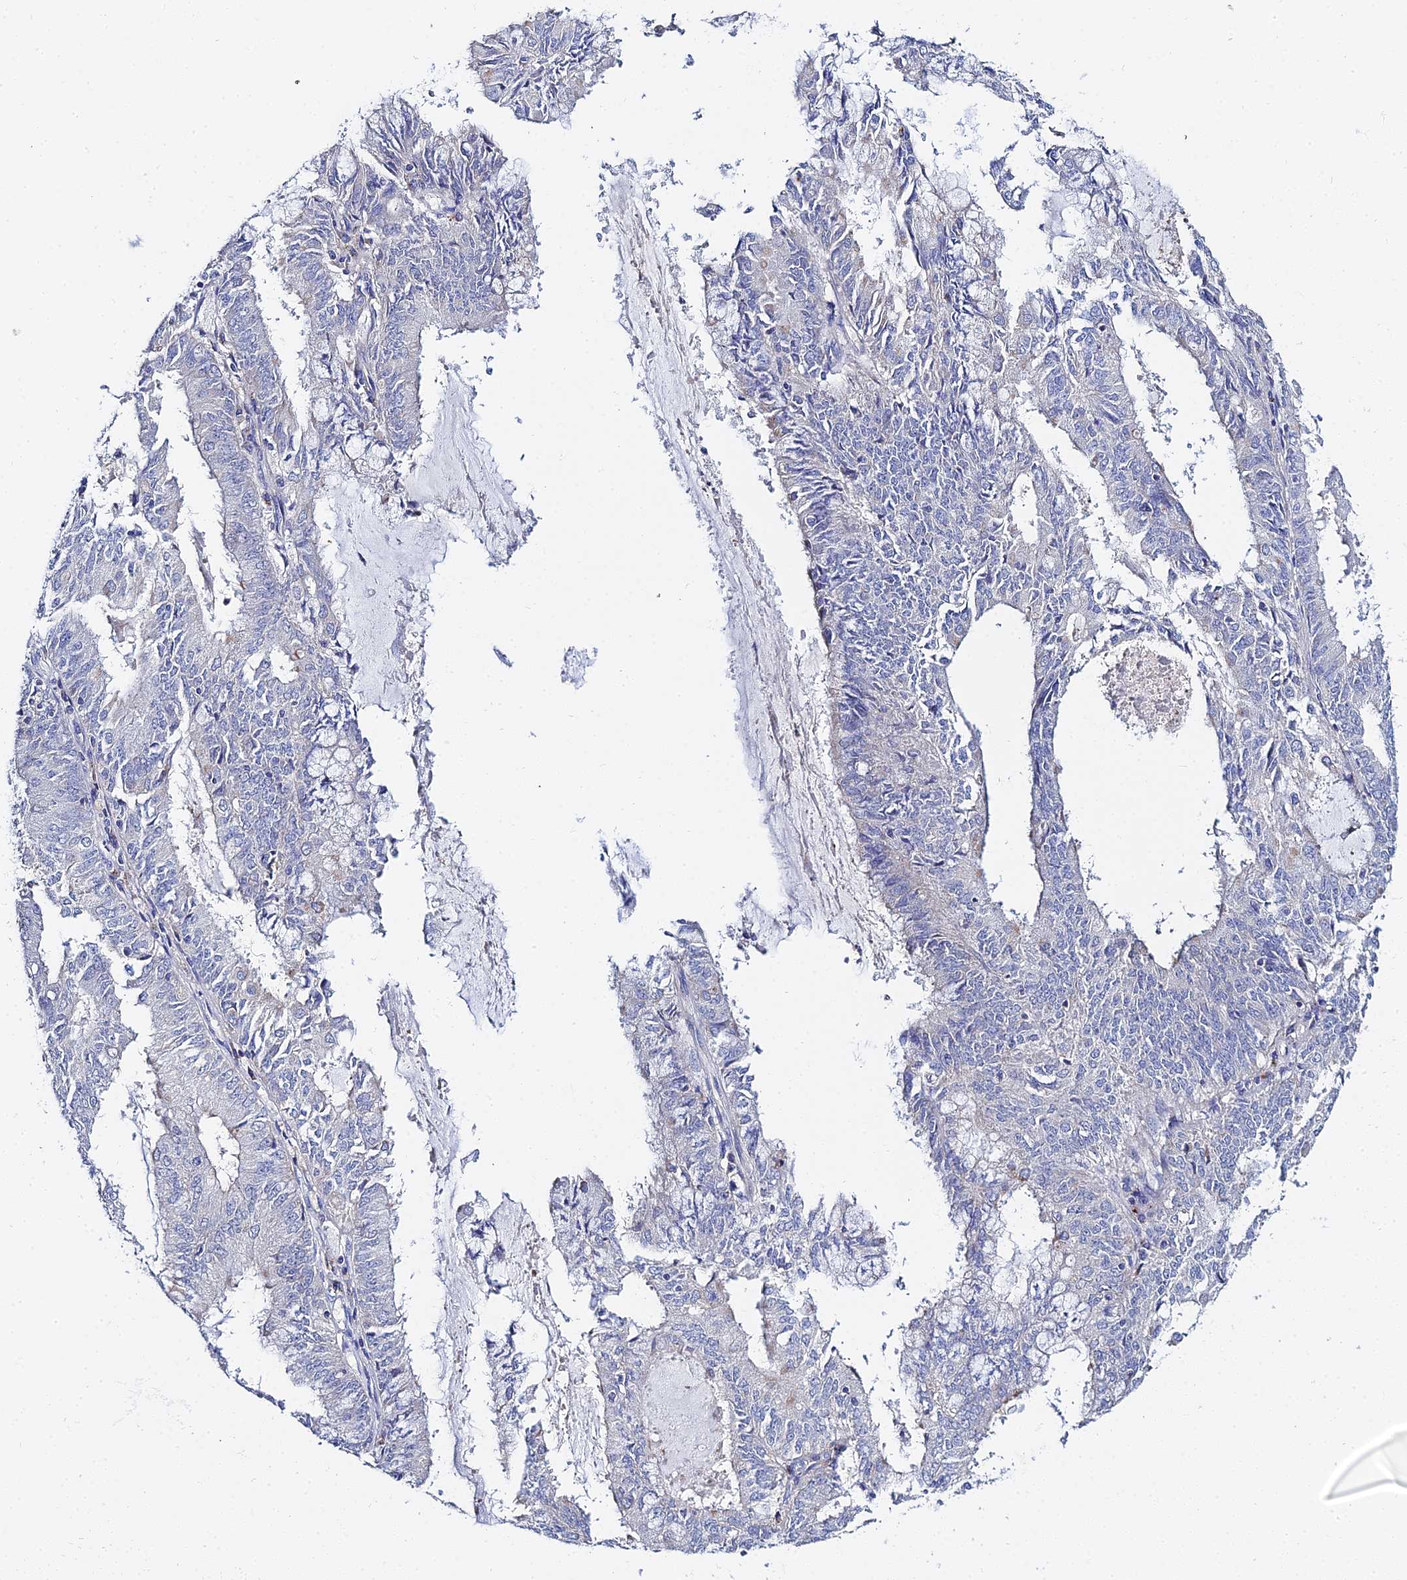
{"staining": {"intensity": "negative", "quantity": "none", "location": "none"}, "tissue": "endometrial cancer", "cell_type": "Tumor cells", "image_type": "cancer", "snomed": [{"axis": "morphology", "description": "Adenocarcinoma, NOS"}, {"axis": "topography", "description": "Endometrium"}], "caption": "The micrograph displays no significant expression in tumor cells of adenocarcinoma (endometrial).", "gene": "APOBEC3H", "patient": {"sex": "female", "age": 57}}